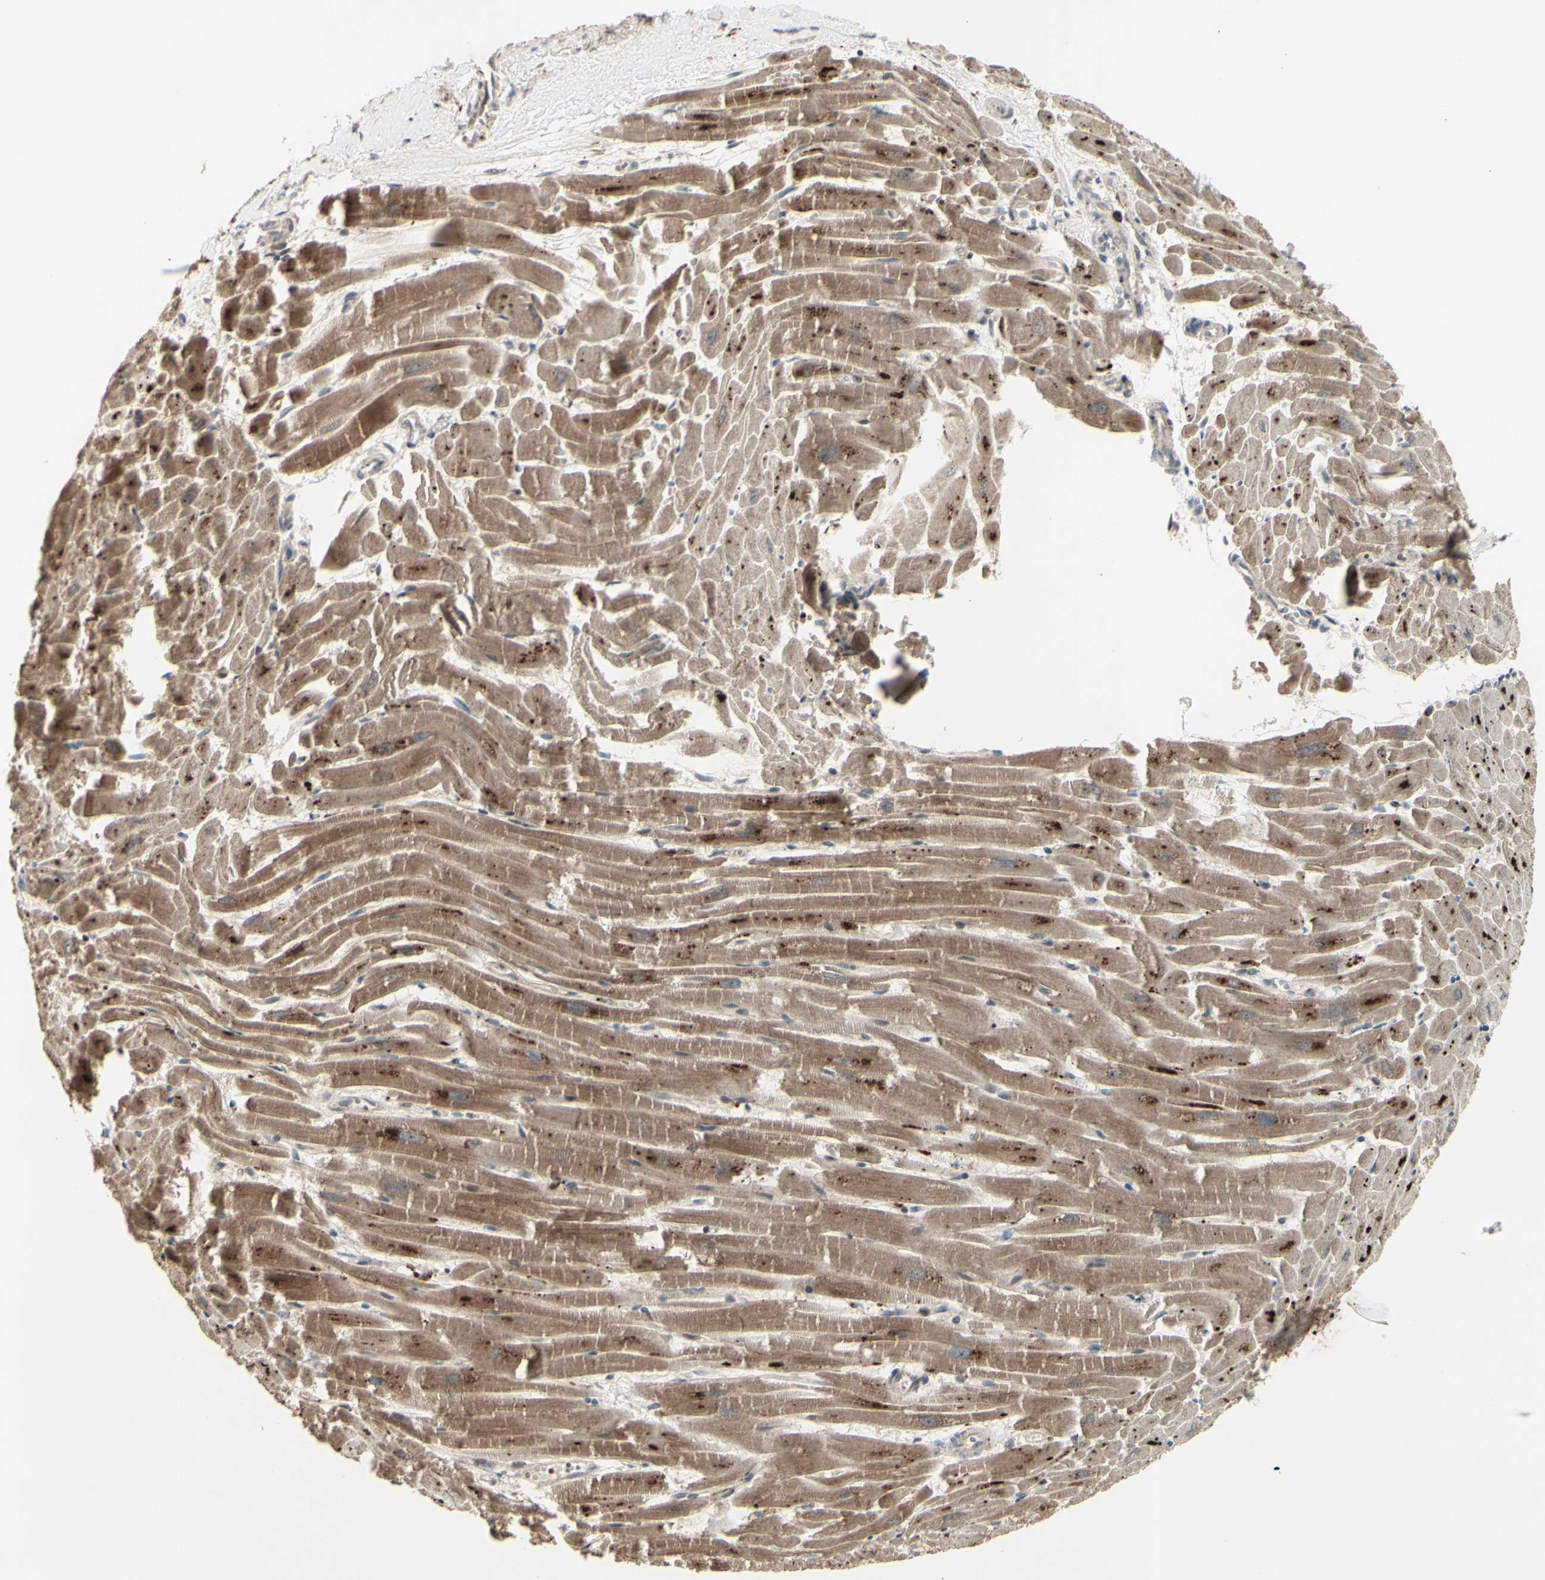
{"staining": {"intensity": "strong", "quantity": "25%-75%", "location": "cytoplasmic/membranous,nuclear"}, "tissue": "heart muscle", "cell_type": "Cardiomyocytes", "image_type": "normal", "snomed": [{"axis": "morphology", "description": "Normal tissue, NOS"}, {"axis": "topography", "description": "Heart"}], "caption": "Protein staining reveals strong cytoplasmic/membranous,nuclear positivity in approximately 25%-75% of cardiomyocytes in benign heart muscle.", "gene": "MLF2", "patient": {"sex": "female", "age": 19}}